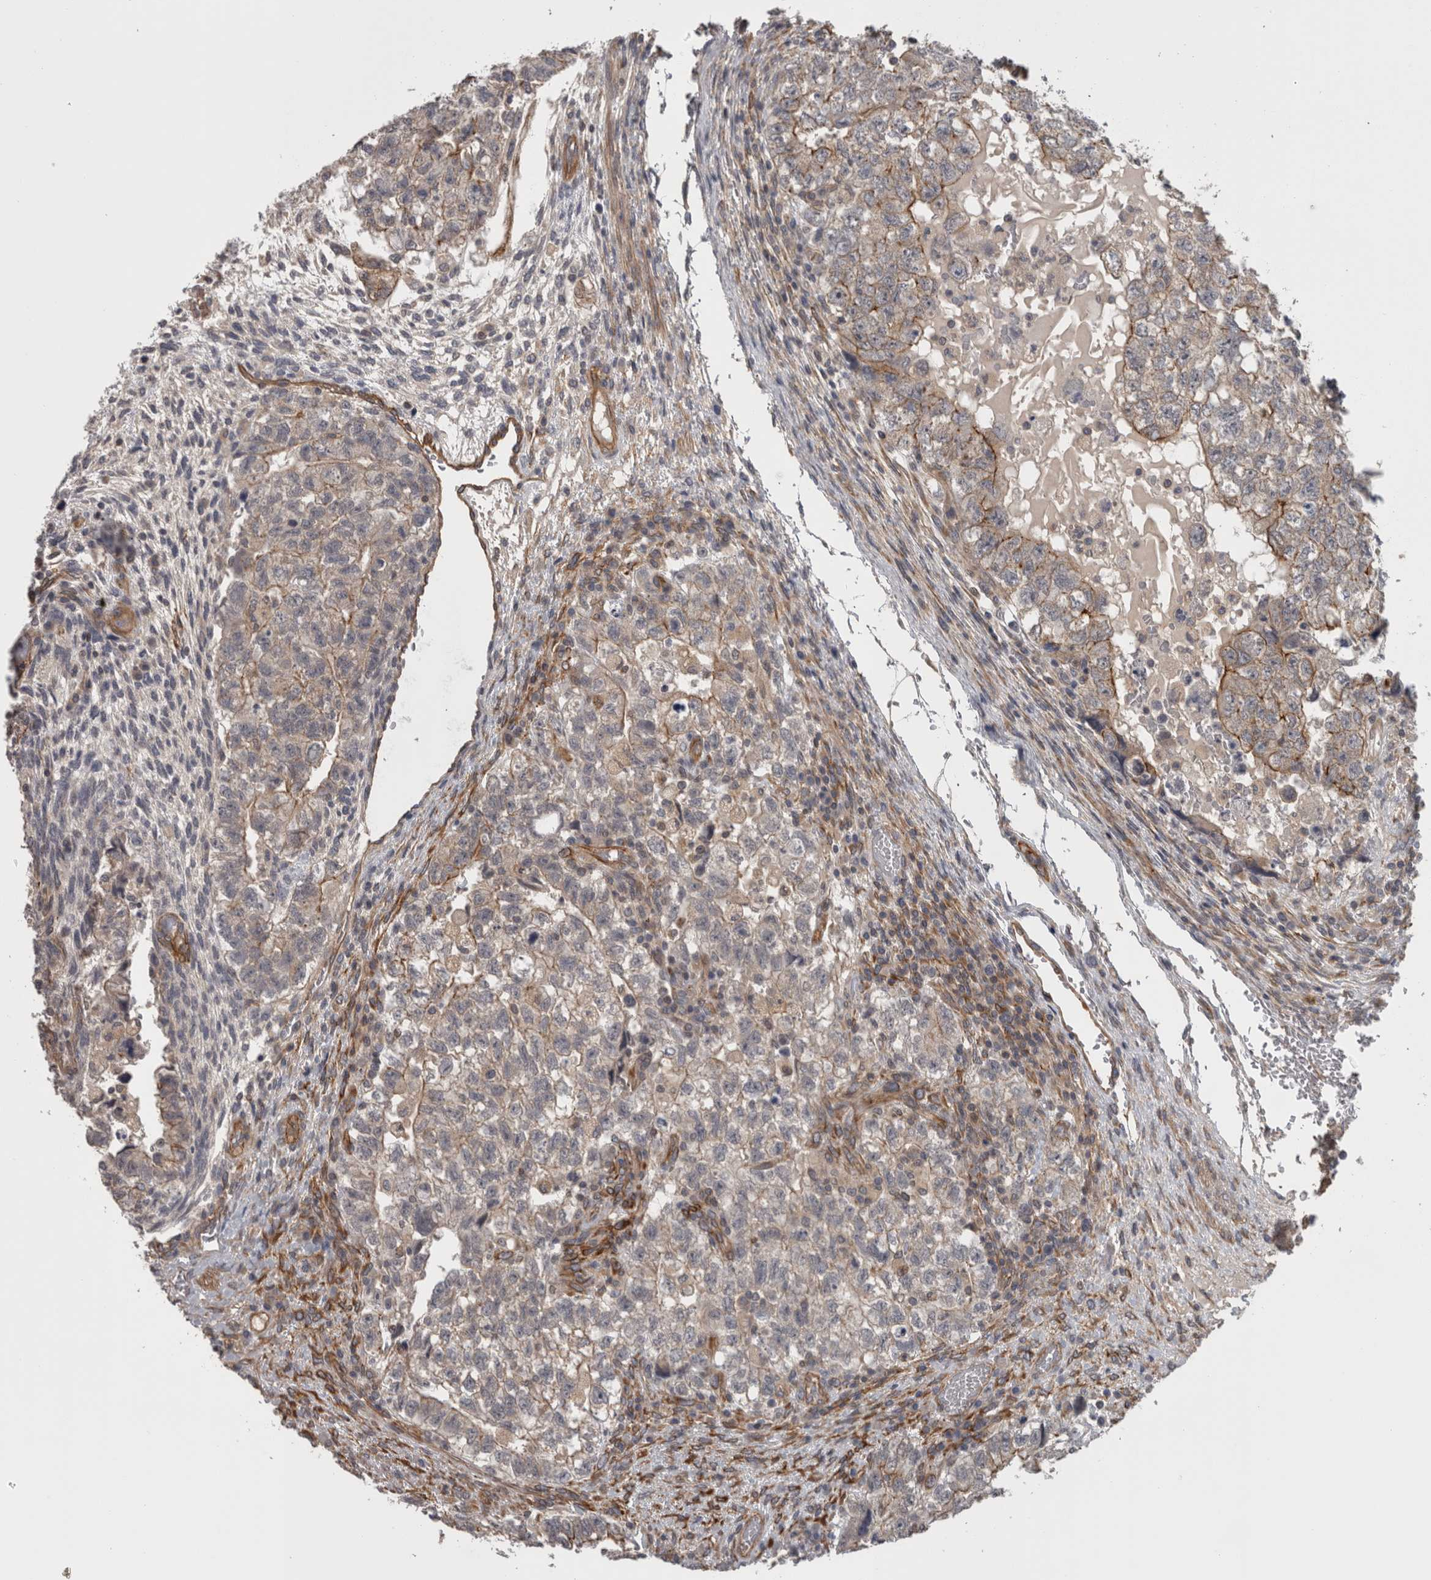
{"staining": {"intensity": "moderate", "quantity": "<25%", "location": "cytoplasmic/membranous"}, "tissue": "testis cancer", "cell_type": "Tumor cells", "image_type": "cancer", "snomed": [{"axis": "morphology", "description": "Carcinoma, Embryonal, NOS"}, {"axis": "topography", "description": "Testis"}], "caption": "Tumor cells exhibit low levels of moderate cytoplasmic/membranous staining in approximately <25% of cells in human embryonal carcinoma (testis). (IHC, brightfield microscopy, high magnification).", "gene": "RMDN1", "patient": {"sex": "male", "age": 36}}